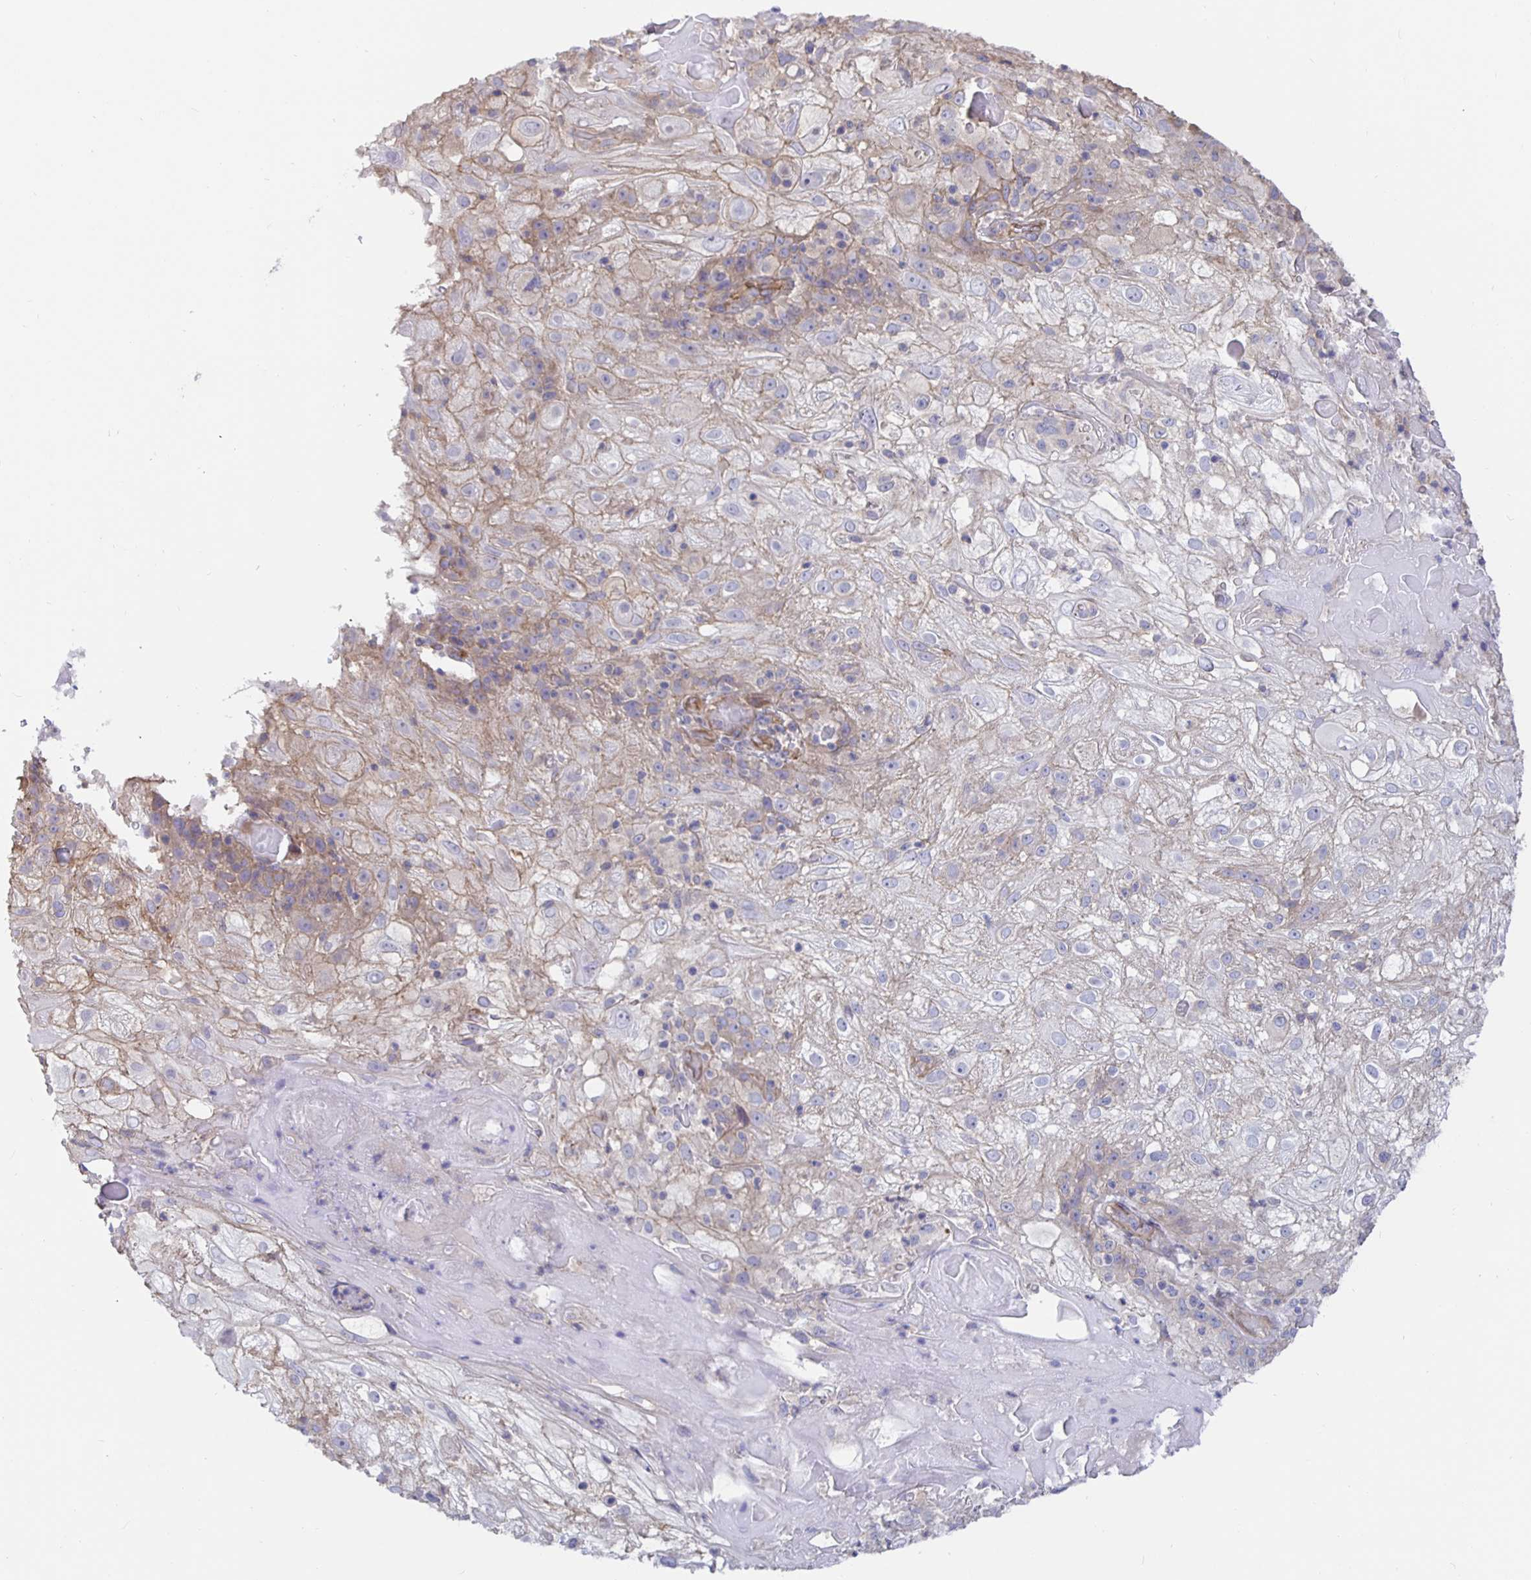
{"staining": {"intensity": "weak", "quantity": "25%-75%", "location": "cytoplasmic/membranous"}, "tissue": "skin cancer", "cell_type": "Tumor cells", "image_type": "cancer", "snomed": [{"axis": "morphology", "description": "Normal tissue, NOS"}, {"axis": "morphology", "description": "Squamous cell carcinoma, NOS"}, {"axis": "topography", "description": "Skin"}], "caption": "A brown stain highlights weak cytoplasmic/membranous positivity of a protein in human skin squamous cell carcinoma tumor cells.", "gene": "ARHGEF39", "patient": {"sex": "female", "age": 83}}